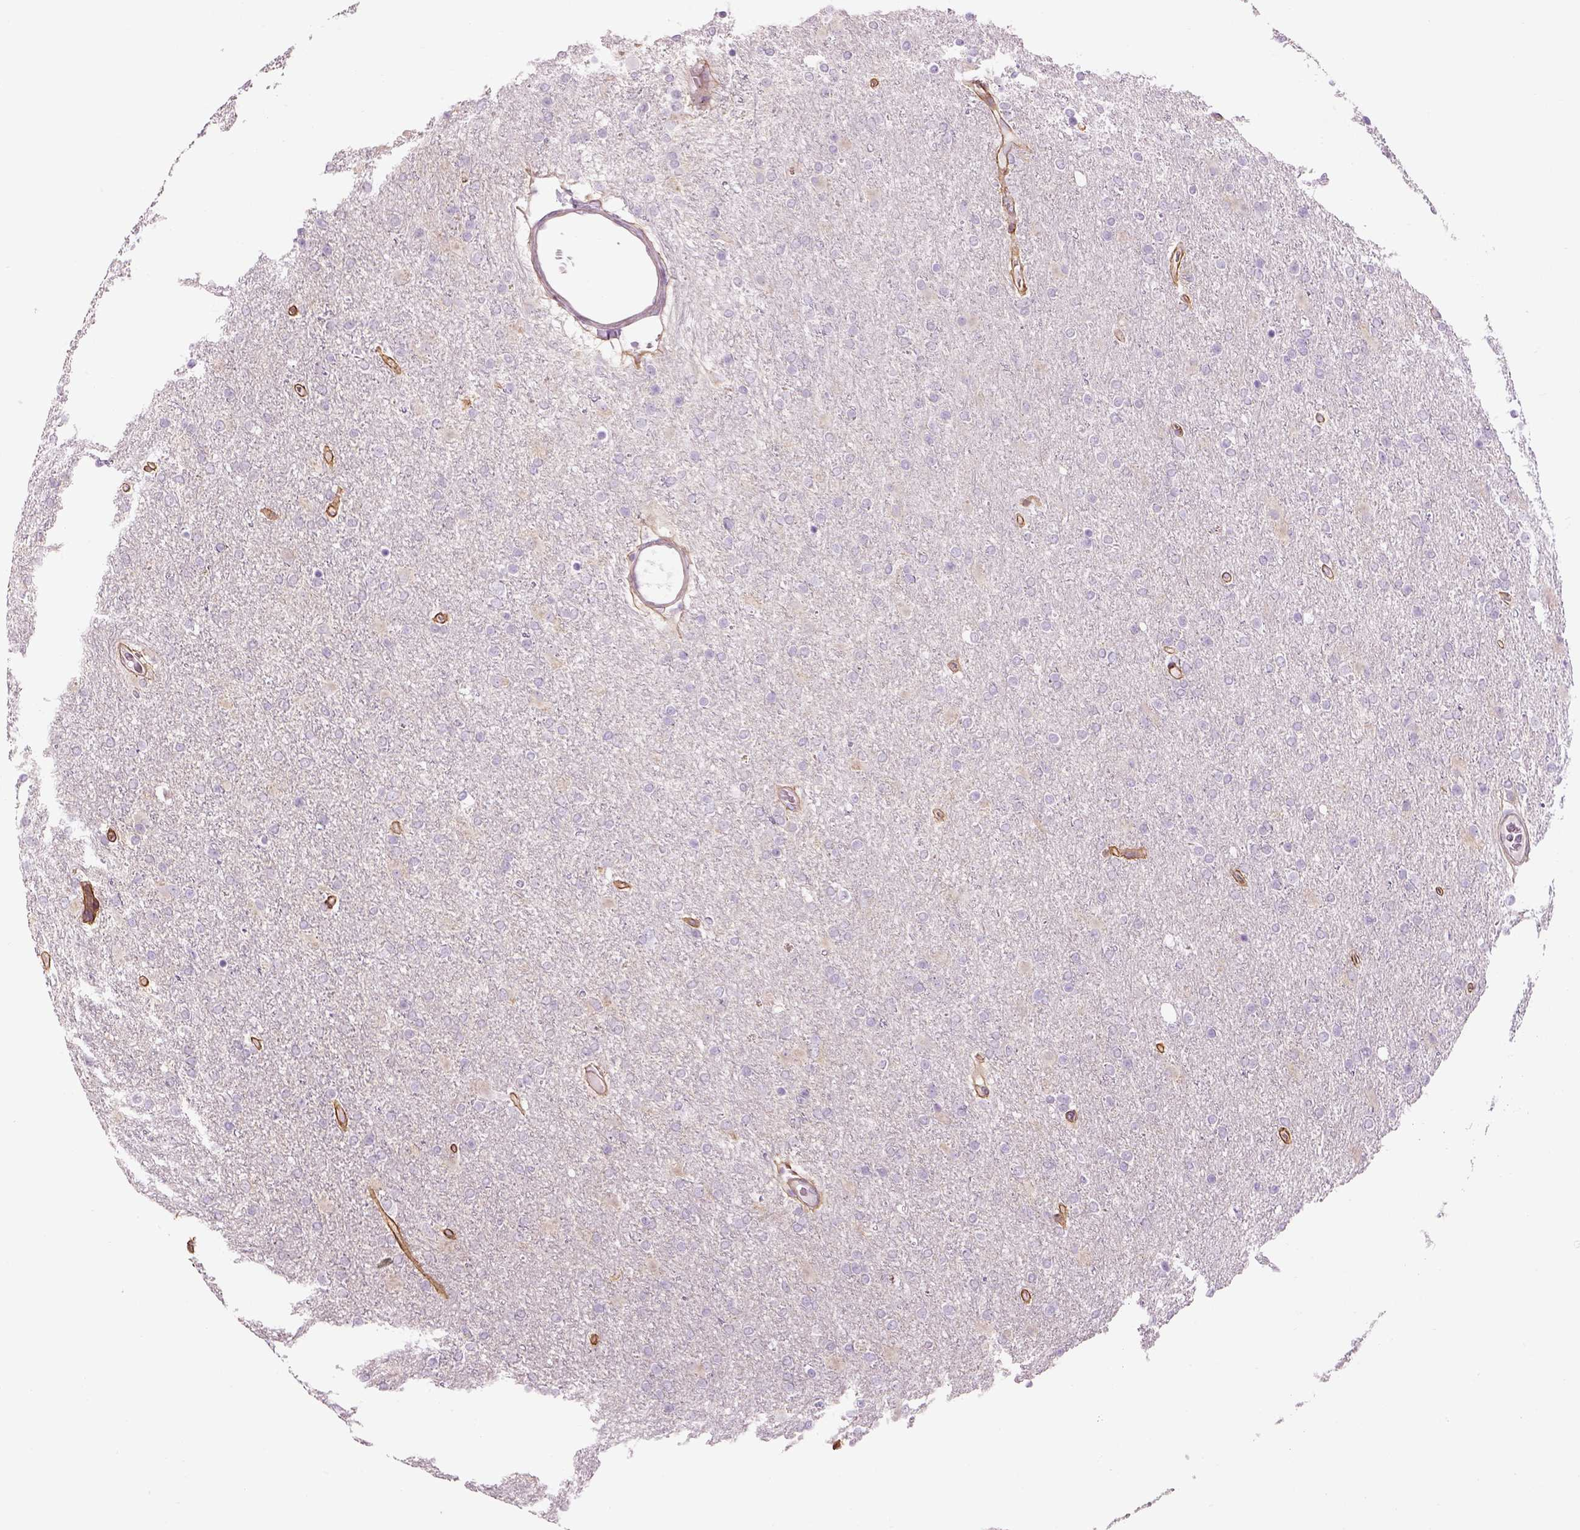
{"staining": {"intensity": "negative", "quantity": "none", "location": "none"}, "tissue": "glioma", "cell_type": "Tumor cells", "image_type": "cancer", "snomed": [{"axis": "morphology", "description": "Glioma, malignant, High grade"}, {"axis": "topography", "description": "Cerebral cortex"}], "caption": "Micrograph shows no significant protein expression in tumor cells of malignant glioma (high-grade).", "gene": "IFT52", "patient": {"sex": "male", "age": 70}}